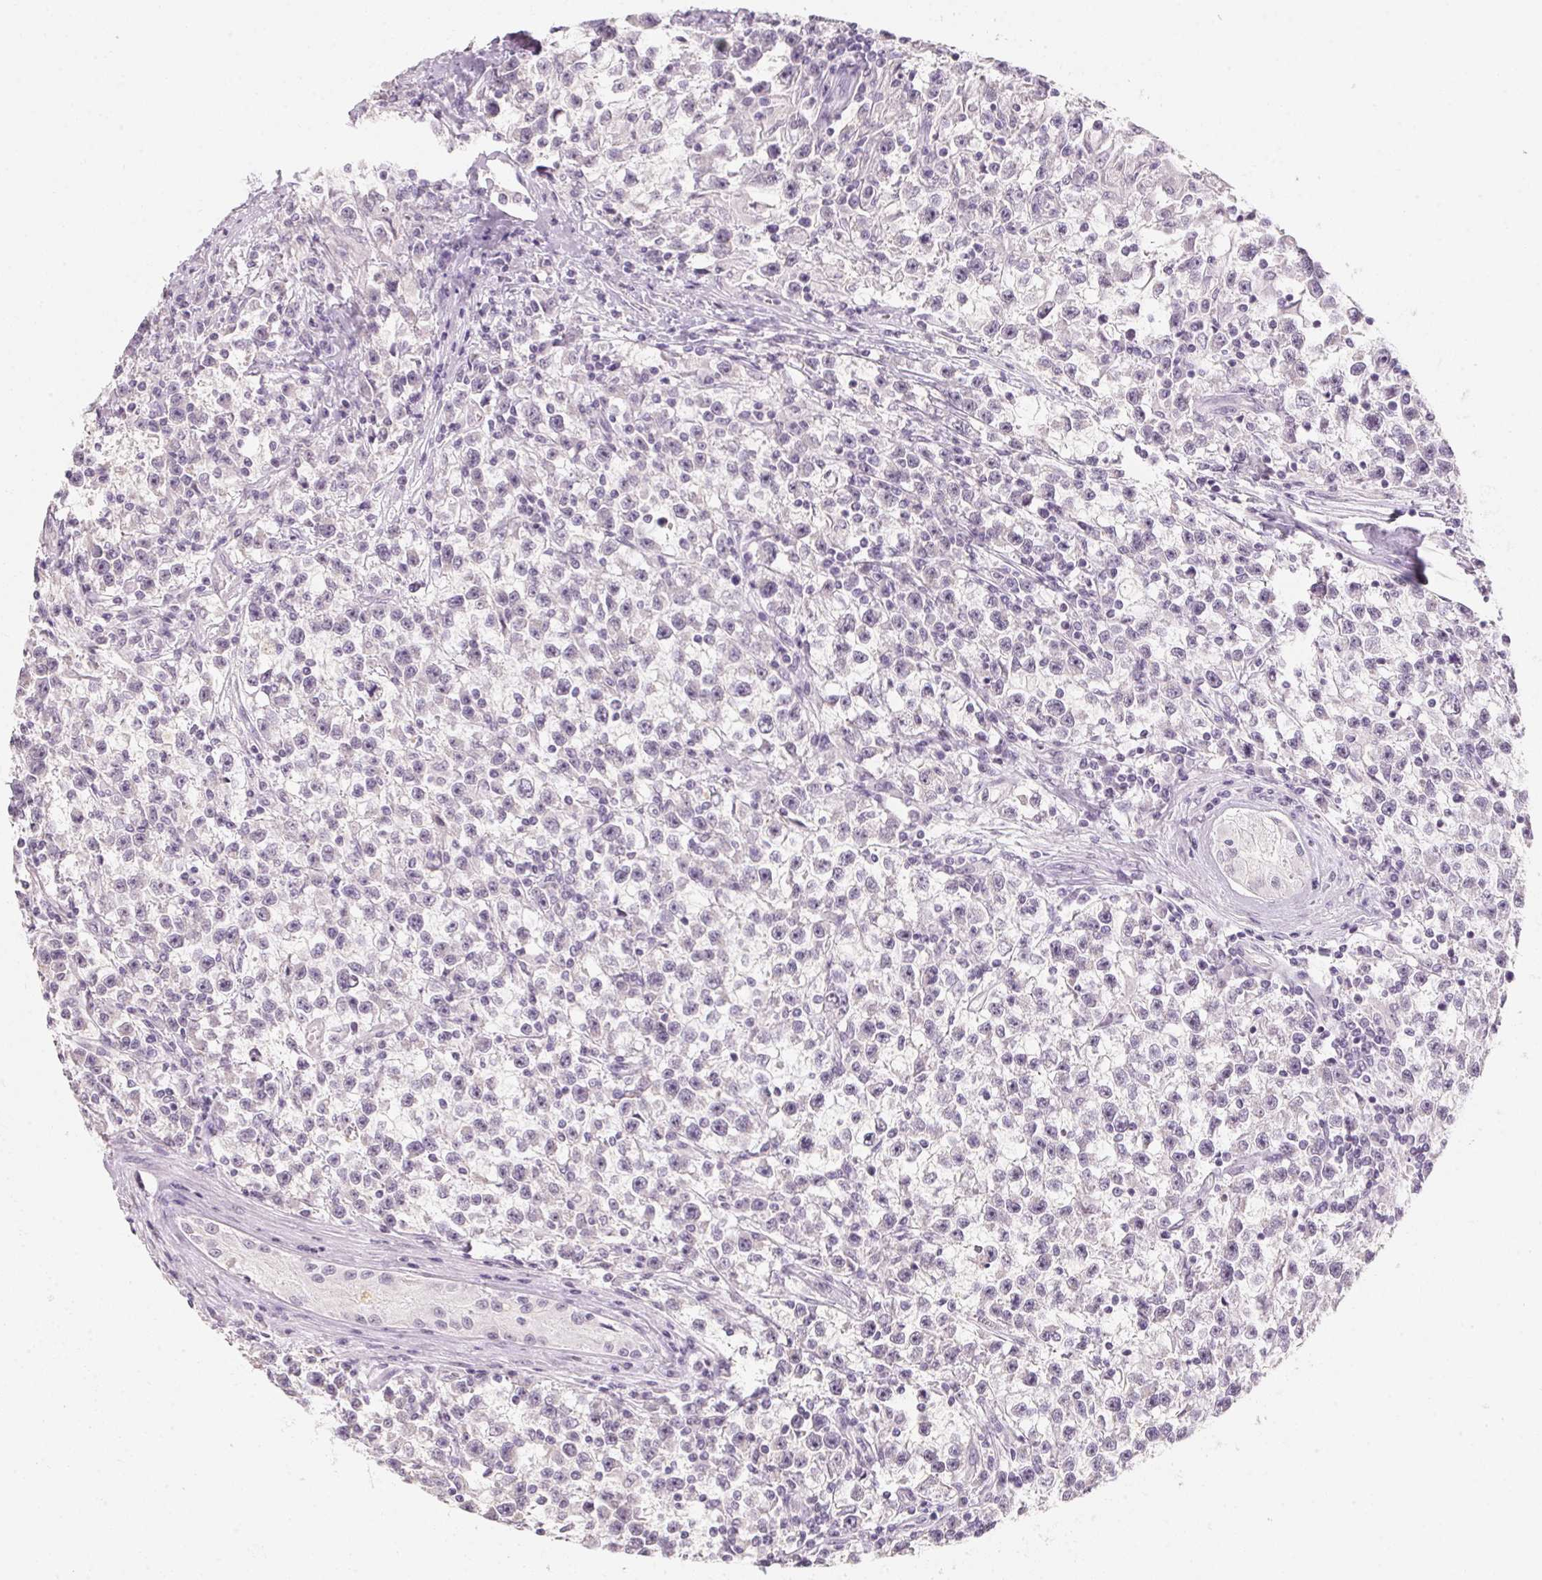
{"staining": {"intensity": "negative", "quantity": "none", "location": "none"}, "tissue": "testis cancer", "cell_type": "Tumor cells", "image_type": "cancer", "snomed": [{"axis": "morphology", "description": "Seminoma, NOS"}, {"axis": "topography", "description": "Testis"}], "caption": "Immunohistochemistry micrograph of human testis cancer (seminoma) stained for a protein (brown), which reveals no staining in tumor cells.", "gene": "CAPZA3", "patient": {"sex": "male", "age": 31}}